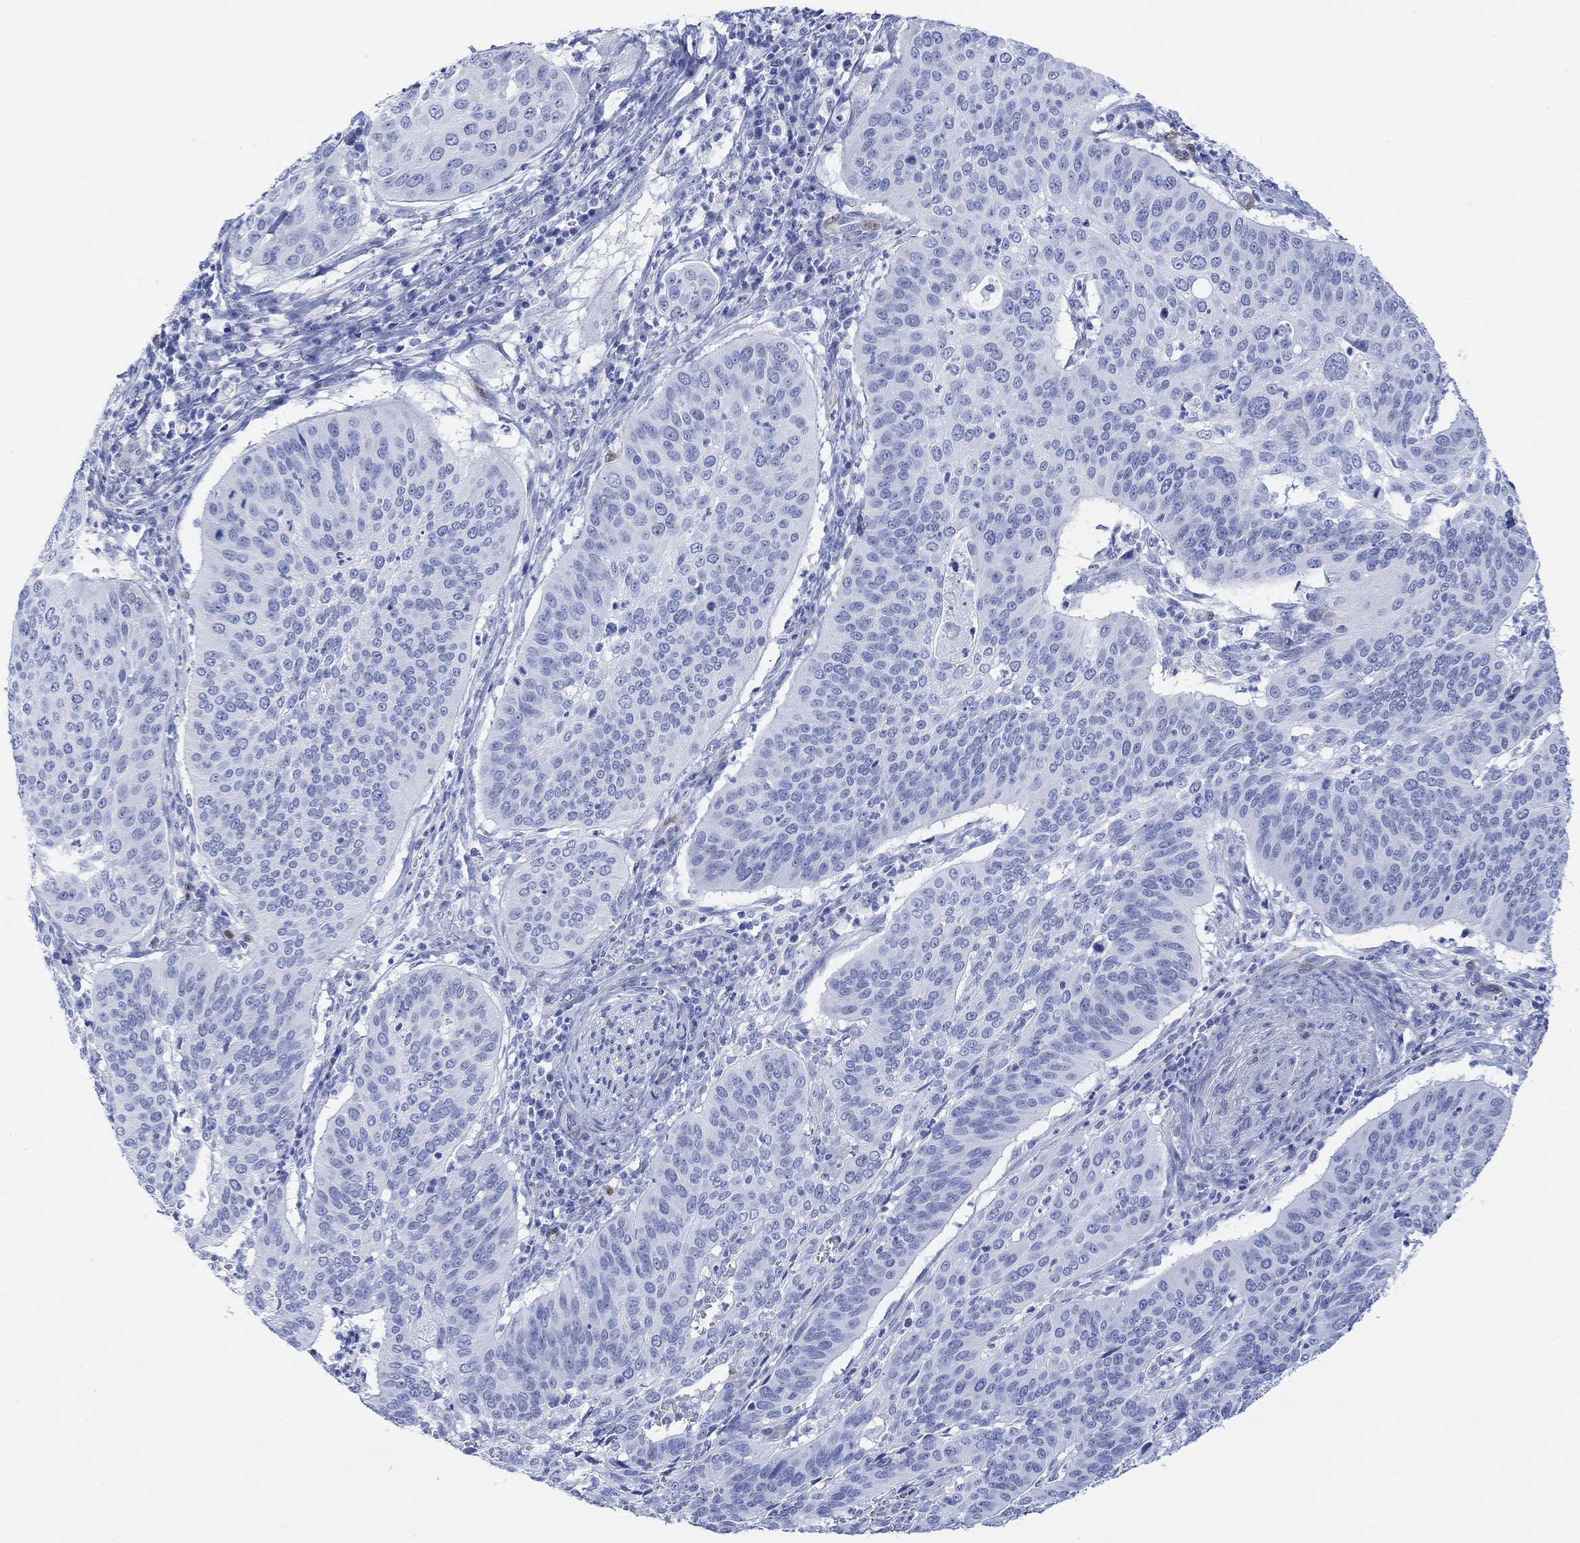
{"staining": {"intensity": "negative", "quantity": "none", "location": "none"}, "tissue": "cervical cancer", "cell_type": "Tumor cells", "image_type": "cancer", "snomed": [{"axis": "morphology", "description": "Normal tissue, NOS"}, {"axis": "morphology", "description": "Squamous cell carcinoma, NOS"}, {"axis": "topography", "description": "Cervix"}], "caption": "The histopathology image demonstrates no staining of tumor cells in cervical cancer (squamous cell carcinoma).", "gene": "TPPP3", "patient": {"sex": "female", "age": 39}}